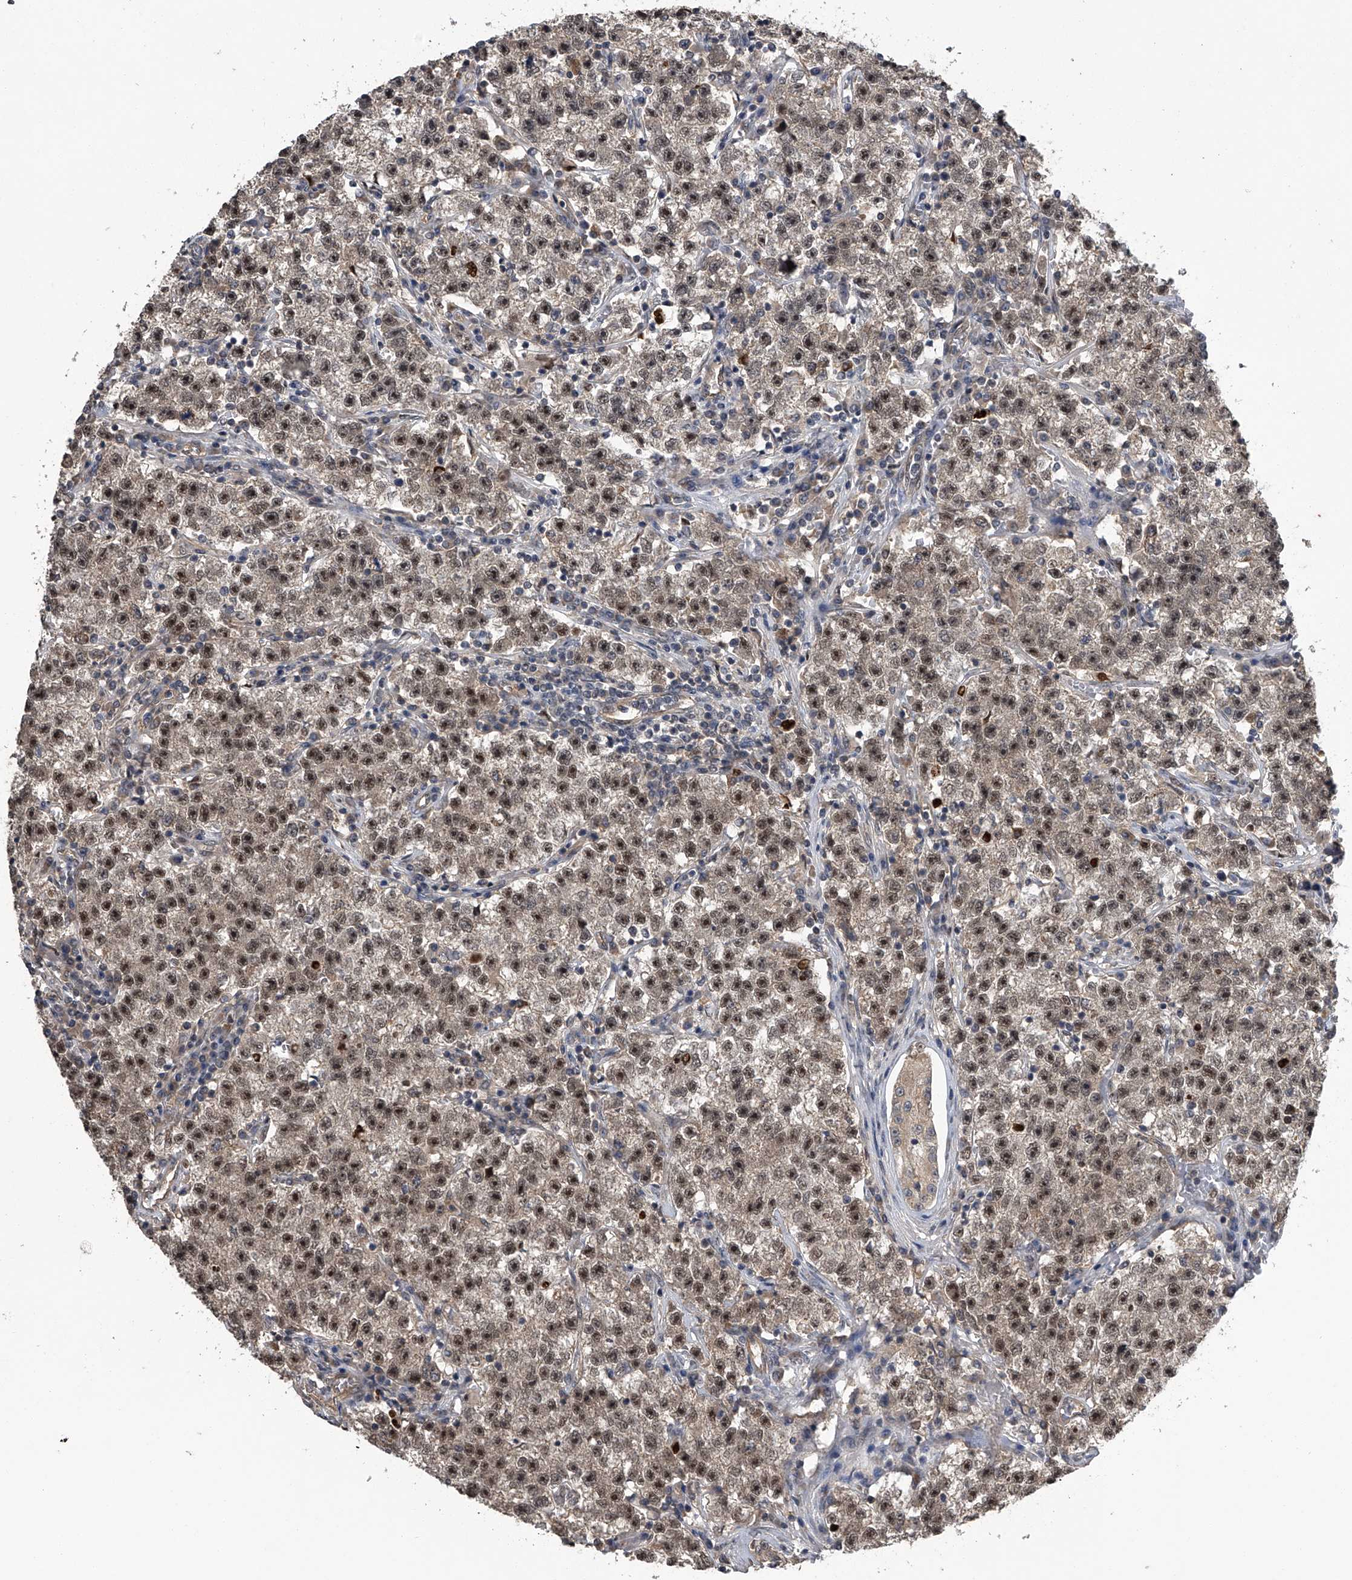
{"staining": {"intensity": "strong", "quantity": "25%-75%", "location": "nuclear"}, "tissue": "testis cancer", "cell_type": "Tumor cells", "image_type": "cancer", "snomed": [{"axis": "morphology", "description": "Seminoma, NOS"}, {"axis": "topography", "description": "Testis"}], "caption": "Immunohistochemical staining of human seminoma (testis) displays strong nuclear protein staining in about 25%-75% of tumor cells.", "gene": "SLC12A8", "patient": {"sex": "male", "age": 22}}